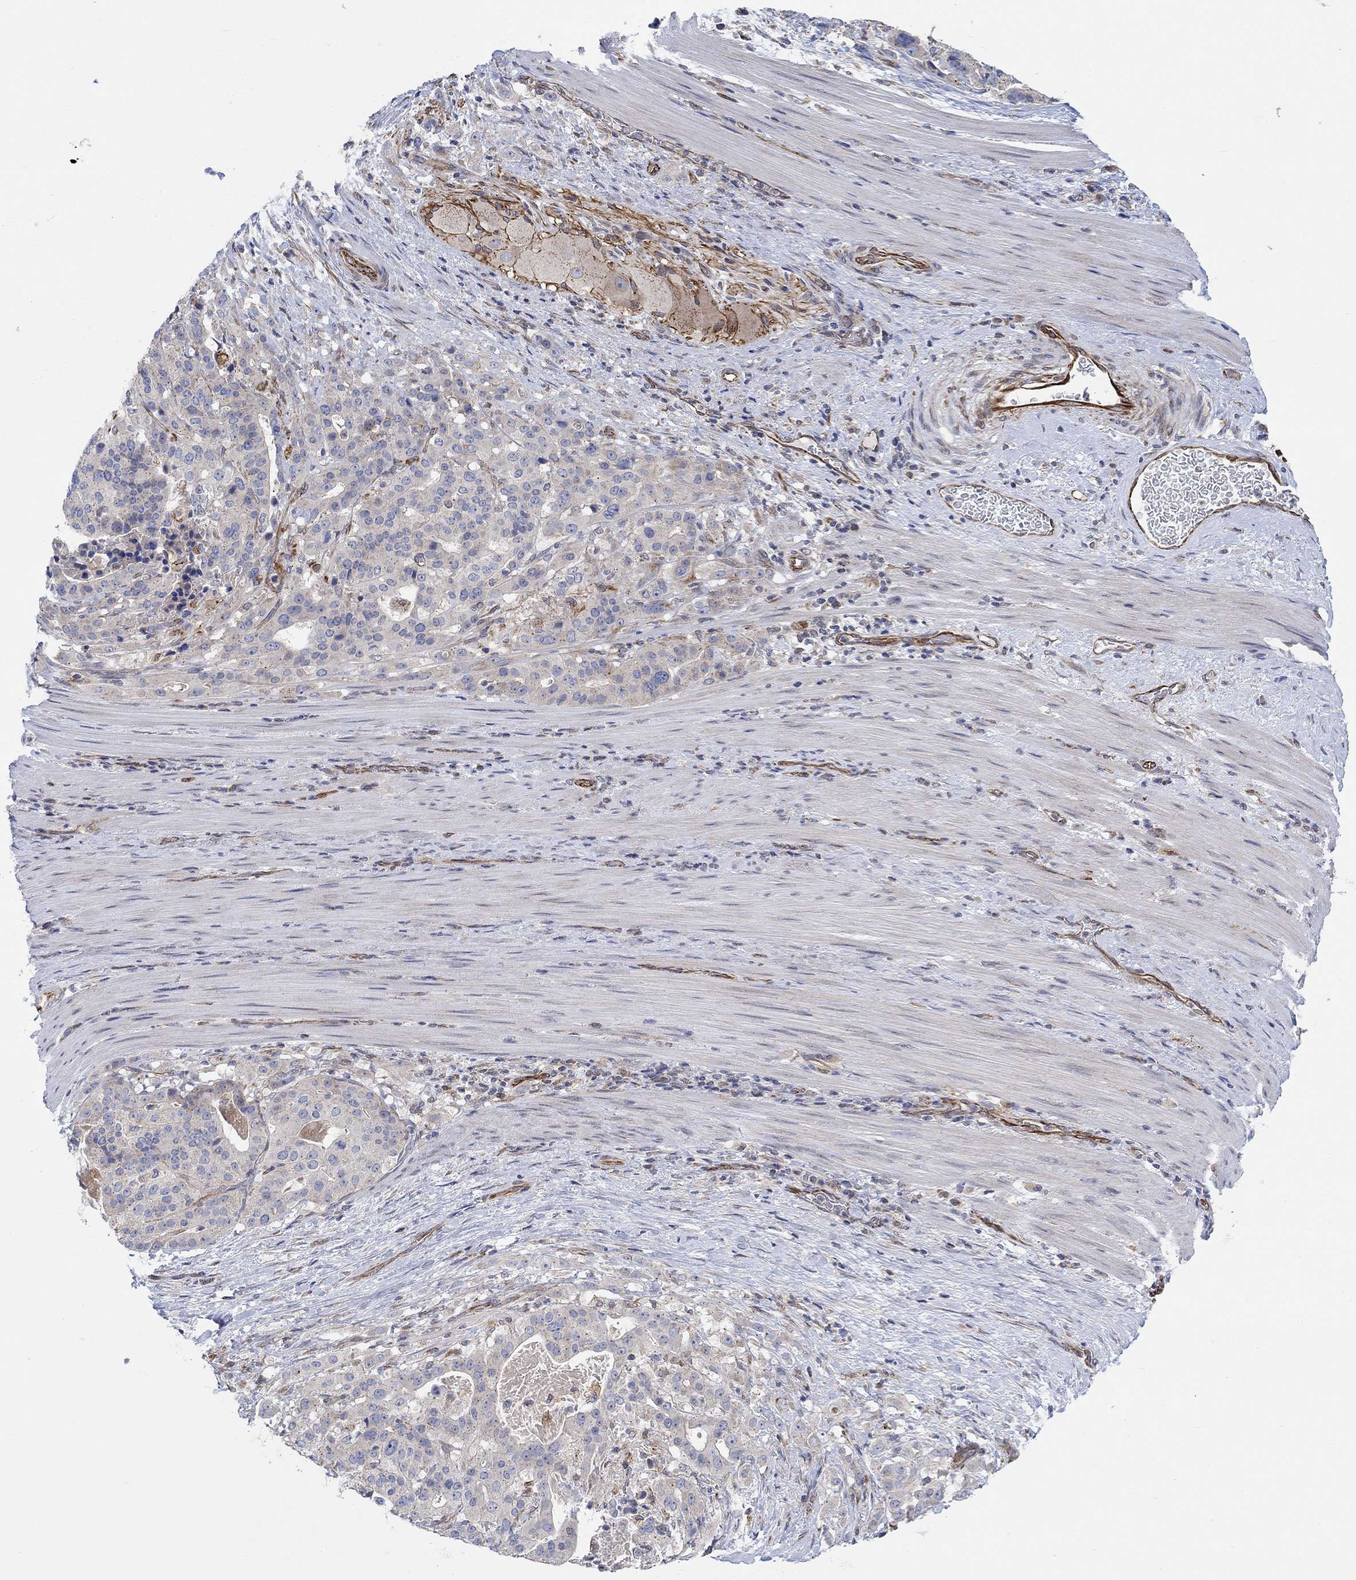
{"staining": {"intensity": "negative", "quantity": "none", "location": "none"}, "tissue": "stomach cancer", "cell_type": "Tumor cells", "image_type": "cancer", "snomed": [{"axis": "morphology", "description": "Adenocarcinoma, NOS"}, {"axis": "topography", "description": "Stomach"}], "caption": "Human stomach adenocarcinoma stained for a protein using immunohistochemistry (IHC) shows no staining in tumor cells.", "gene": "CAMK1D", "patient": {"sex": "male", "age": 48}}